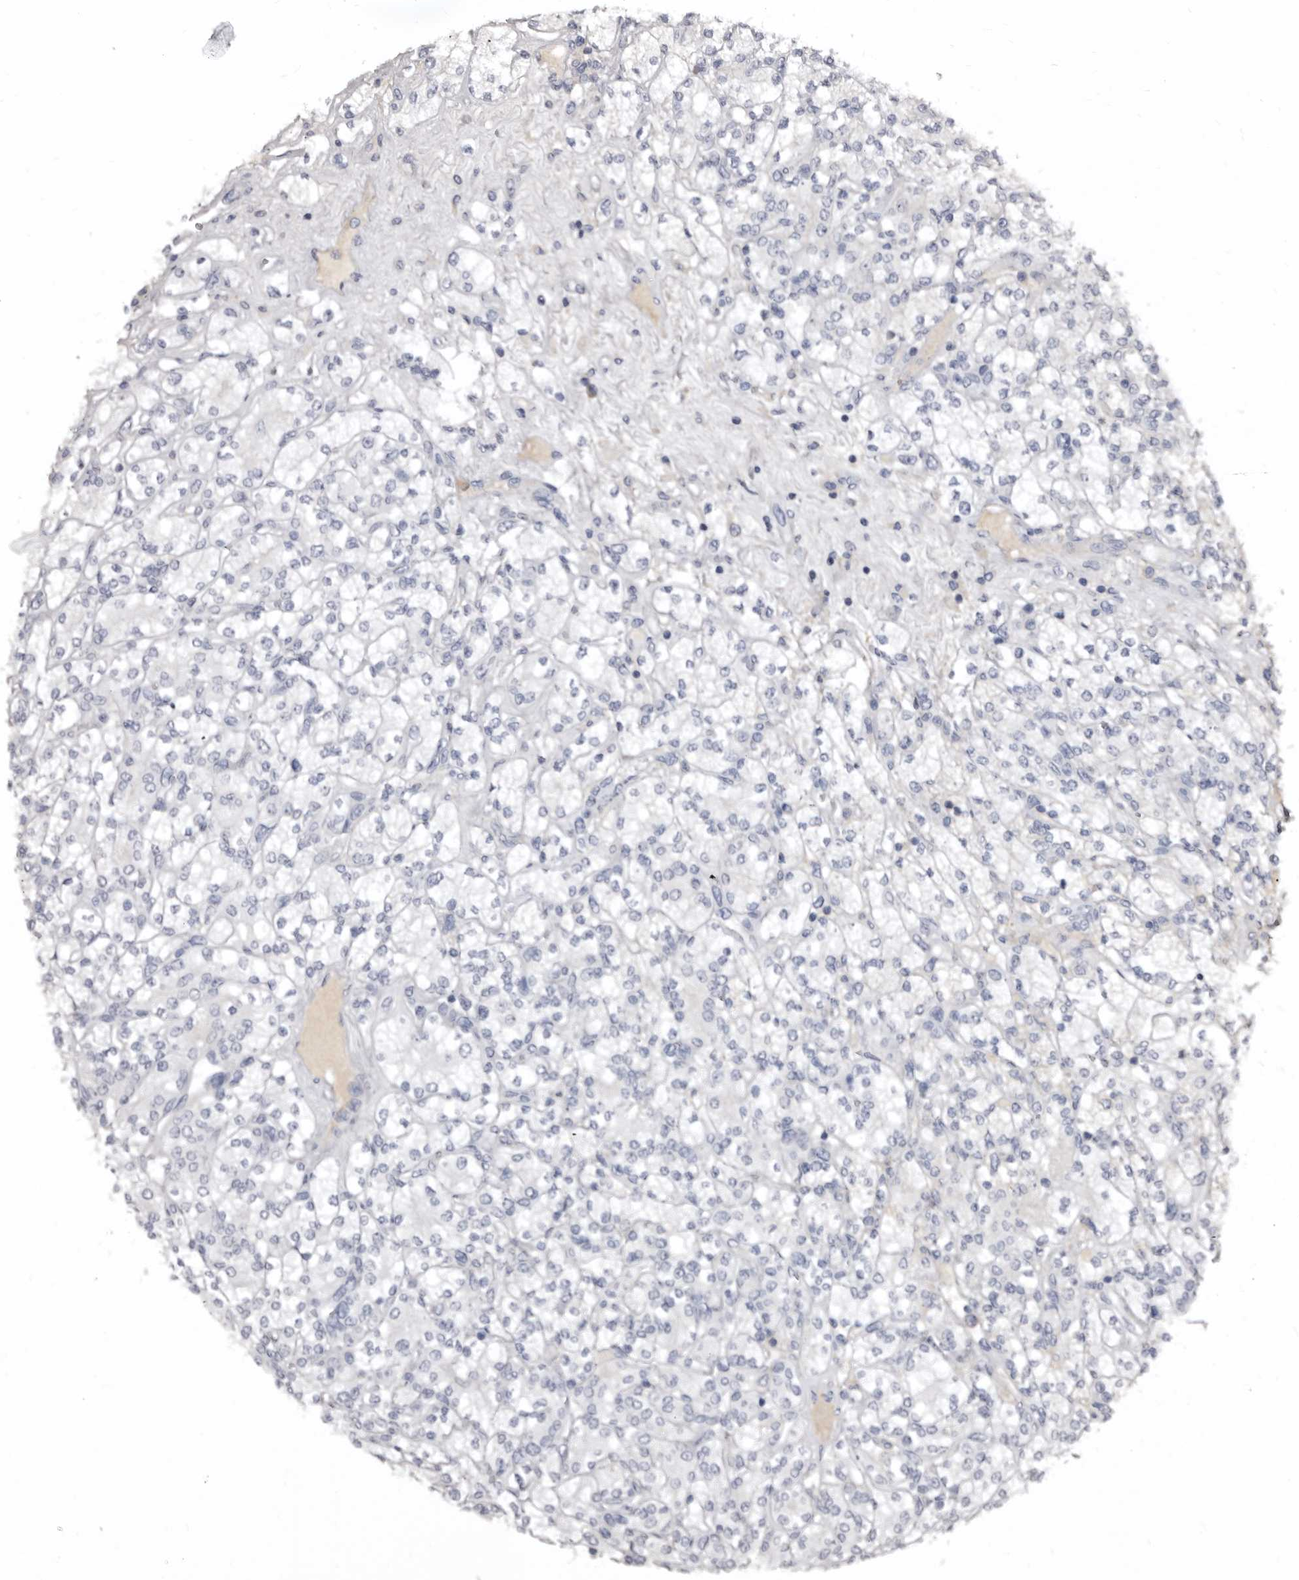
{"staining": {"intensity": "negative", "quantity": "none", "location": "none"}, "tissue": "renal cancer", "cell_type": "Tumor cells", "image_type": "cancer", "snomed": [{"axis": "morphology", "description": "Adenocarcinoma, NOS"}, {"axis": "topography", "description": "Kidney"}], "caption": "High magnification brightfield microscopy of renal cancer stained with DAB (3,3'-diaminobenzidine) (brown) and counterstained with hematoxylin (blue): tumor cells show no significant expression.", "gene": "GREB1", "patient": {"sex": "male", "age": 77}}